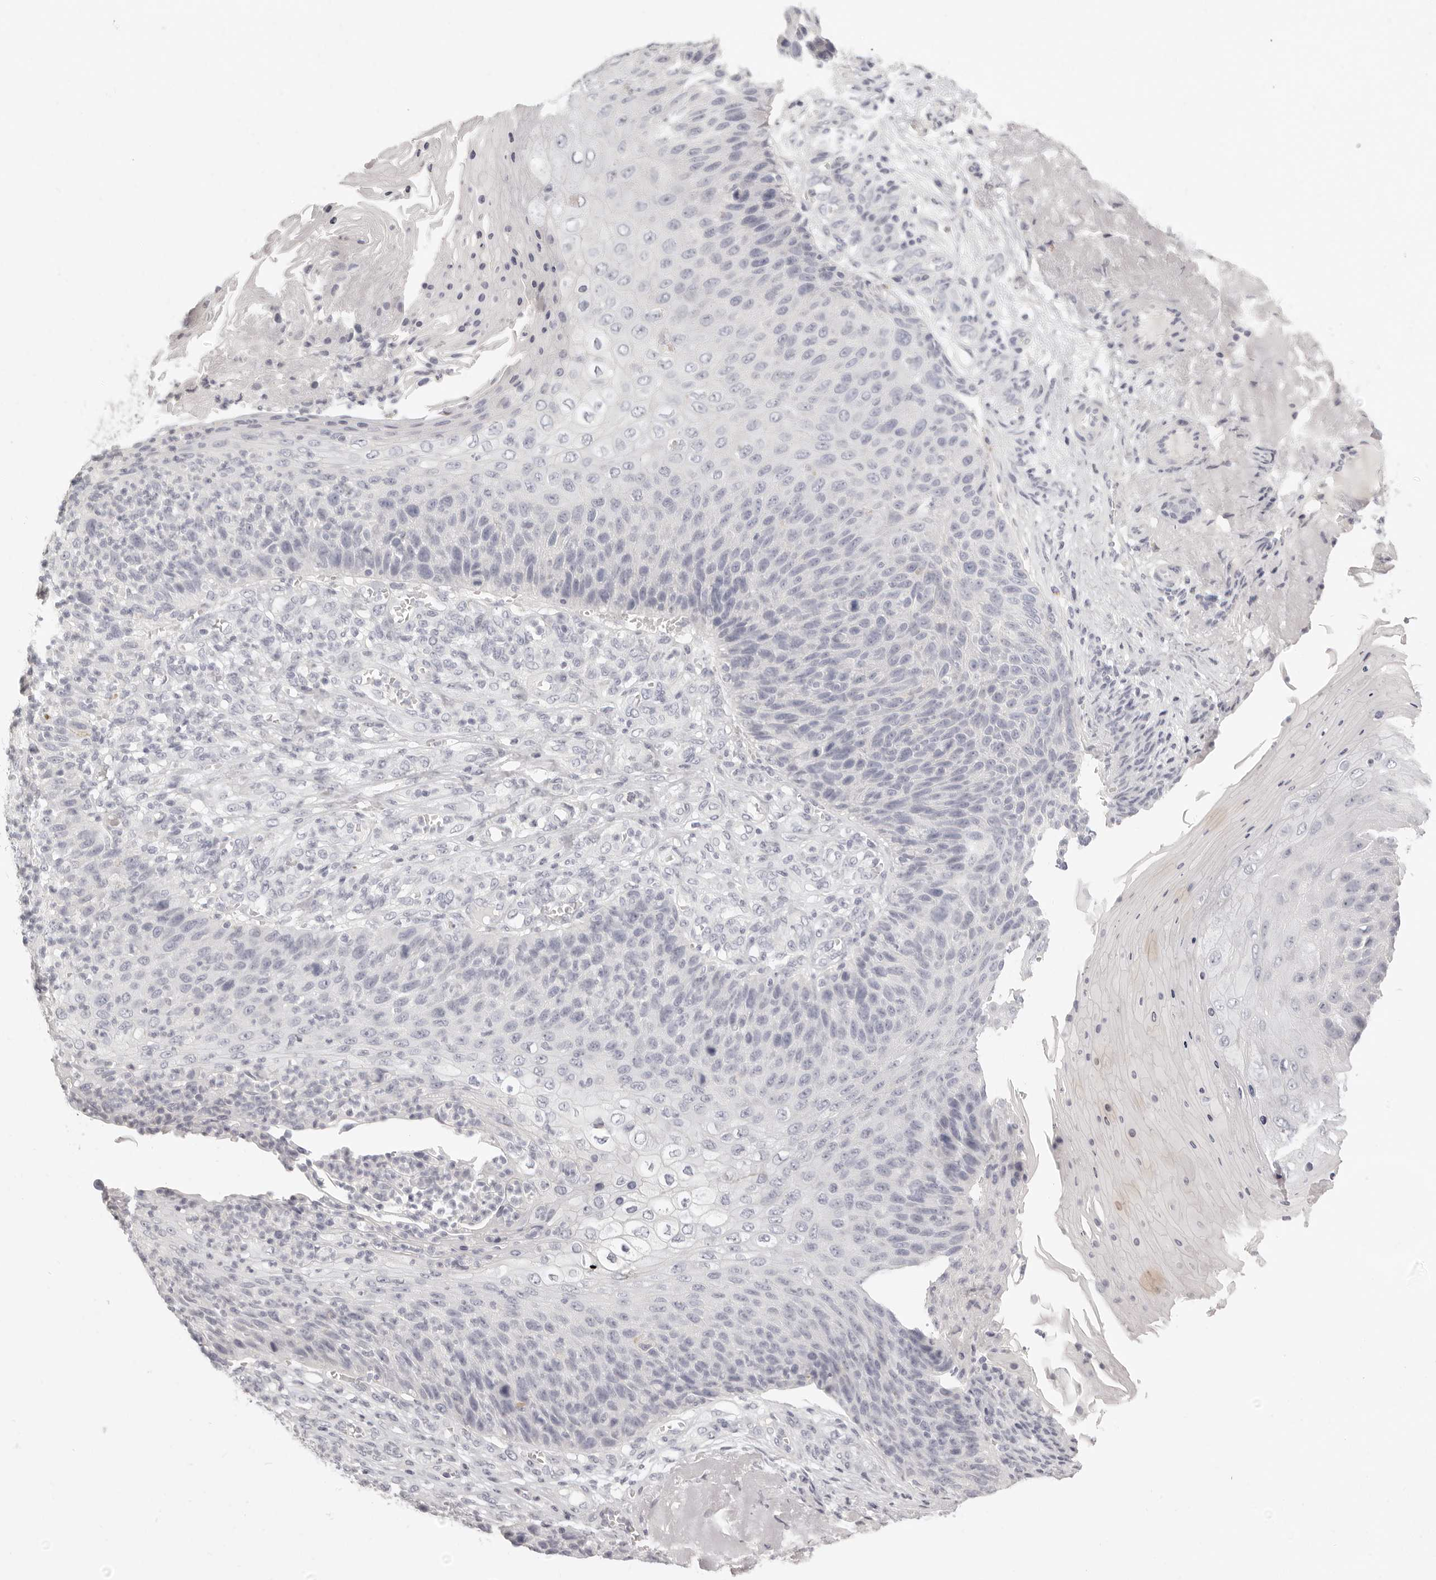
{"staining": {"intensity": "negative", "quantity": "none", "location": "none"}, "tissue": "skin cancer", "cell_type": "Tumor cells", "image_type": "cancer", "snomed": [{"axis": "morphology", "description": "Squamous cell carcinoma, NOS"}, {"axis": "topography", "description": "Skin"}], "caption": "An immunohistochemistry (IHC) image of skin squamous cell carcinoma is shown. There is no staining in tumor cells of skin squamous cell carcinoma.", "gene": "FABP1", "patient": {"sex": "female", "age": 88}}